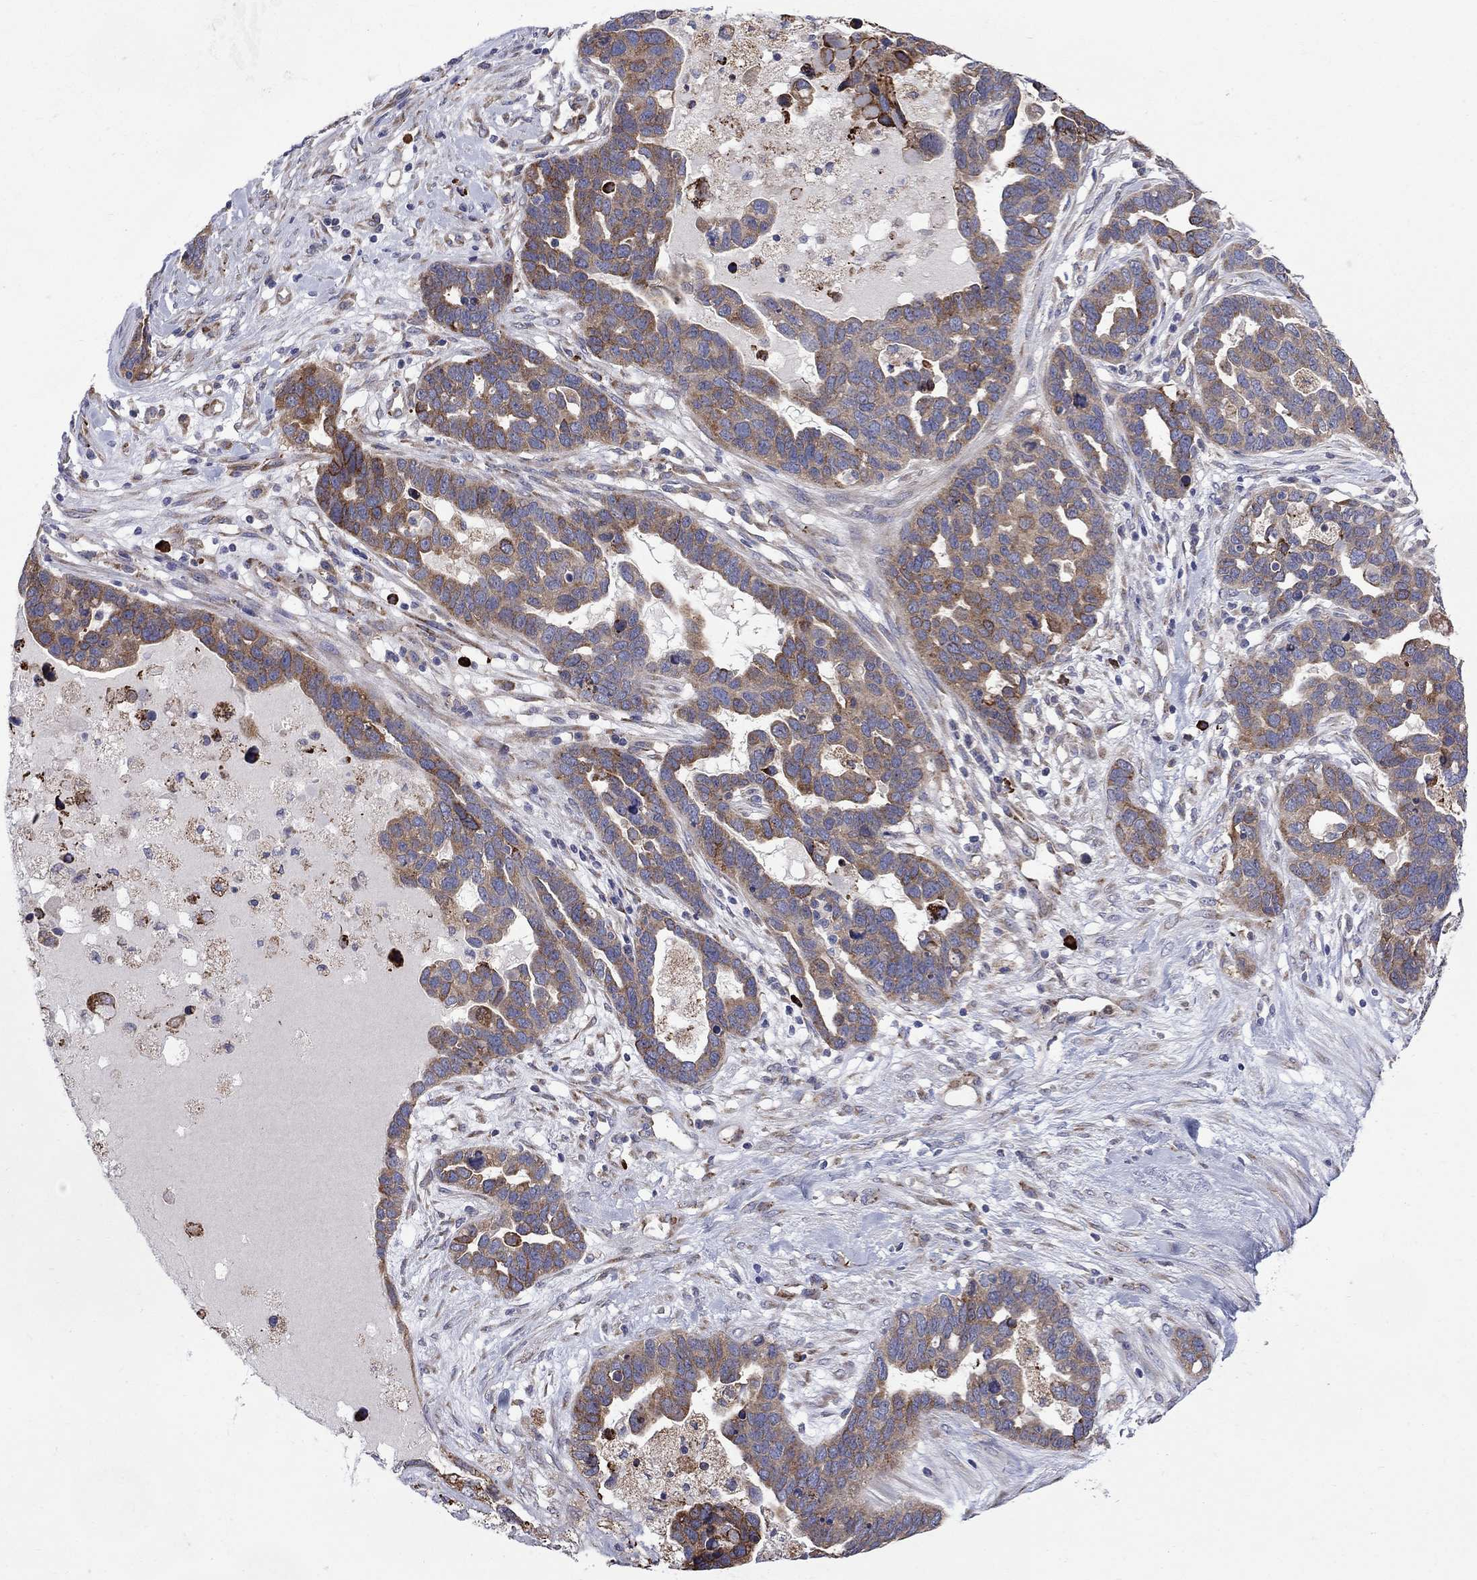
{"staining": {"intensity": "strong", "quantity": "<25%", "location": "cytoplasmic/membranous"}, "tissue": "ovarian cancer", "cell_type": "Tumor cells", "image_type": "cancer", "snomed": [{"axis": "morphology", "description": "Cystadenocarcinoma, serous, NOS"}, {"axis": "topography", "description": "Ovary"}], "caption": "This photomicrograph shows serous cystadenocarcinoma (ovarian) stained with immunohistochemistry to label a protein in brown. The cytoplasmic/membranous of tumor cells show strong positivity for the protein. Nuclei are counter-stained blue.", "gene": "ASNS", "patient": {"sex": "female", "age": 54}}